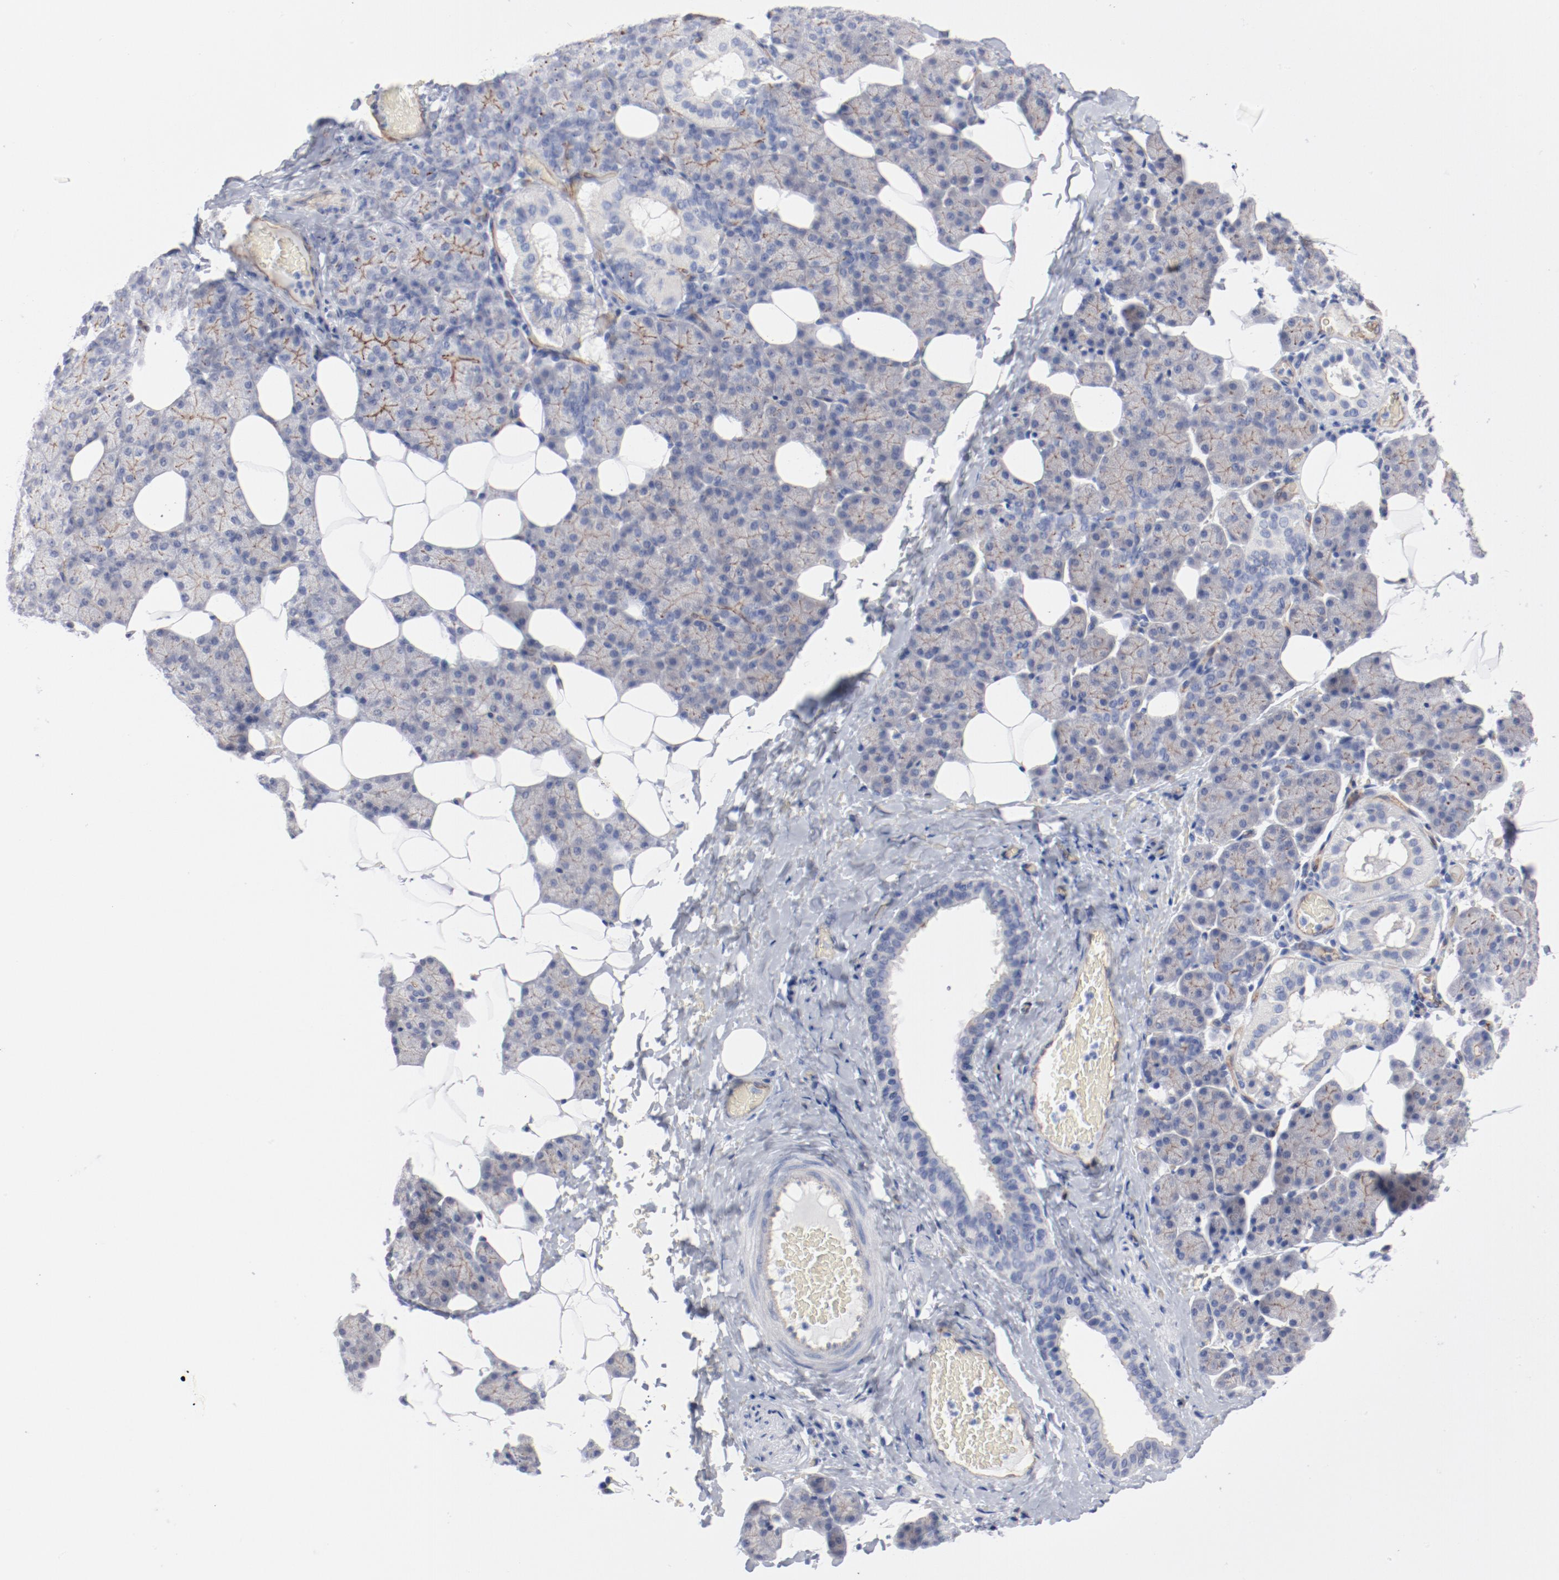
{"staining": {"intensity": "weak", "quantity": "25%-75%", "location": "cytoplasmic/membranous"}, "tissue": "salivary gland", "cell_type": "Glandular cells", "image_type": "normal", "snomed": [{"axis": "morphology", "description": "Normal tissue, NOS"}, {"axis": "topography", "description": "Lymph node"}, {"axis": "topography", "description": "Salivary gland"}], "caption": "The photomicrograph demonstrates a brown stain indicating the presence of a protein in the cytoplasmic/membranous of glandular cells in salivary gland. (IHC, brightfield microscopy, high magnification).", "gene": "SHANK3", "patient": {"sex": "male", "age": 8}}